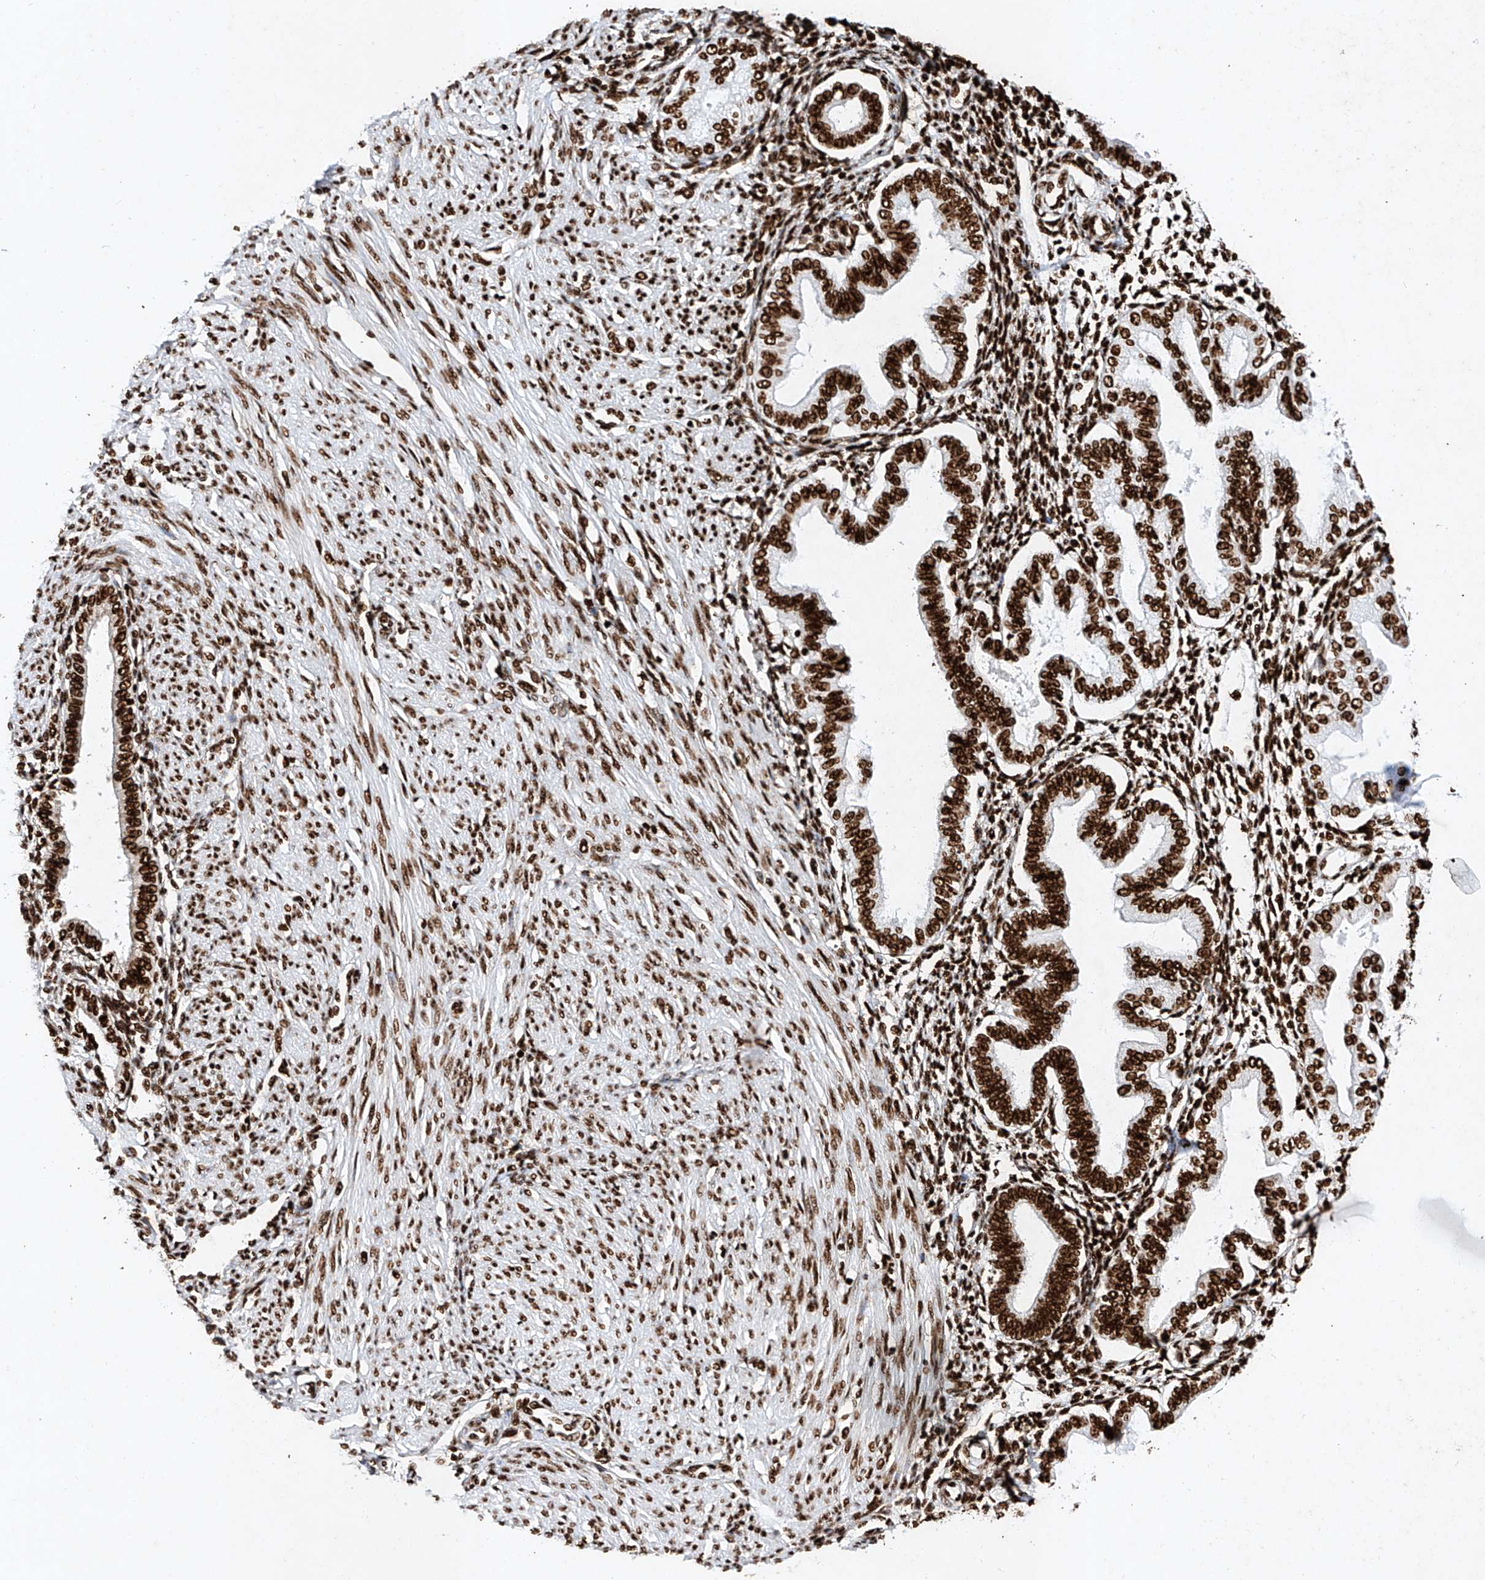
{"staining": {"intensity": "strong", "quantity": ">75%", "location": "nuclear"}, "tissue": "endometrium", "cell_type": "Cells in endometrial stroma", "image_type": "normal", "snomed": [{"axis": "morphology", "description": "Normal tissue, NOS"}, {"axis": "topography", "description": "Endometrium"}], "caption": "High-magnification brightfield microscopy of normal endometrium stained with DAB (brown) and counterstained with hematoxylin (blue). cells in endometrial stroma exhibit strong nuclear expression is appreciated in approximately>75% of cells. Immunohistochemistry stains the protein in brown and the nuclei are stained blue.", "gene": "SRSF6", "patient": {"sex": "female", "age": 53}}